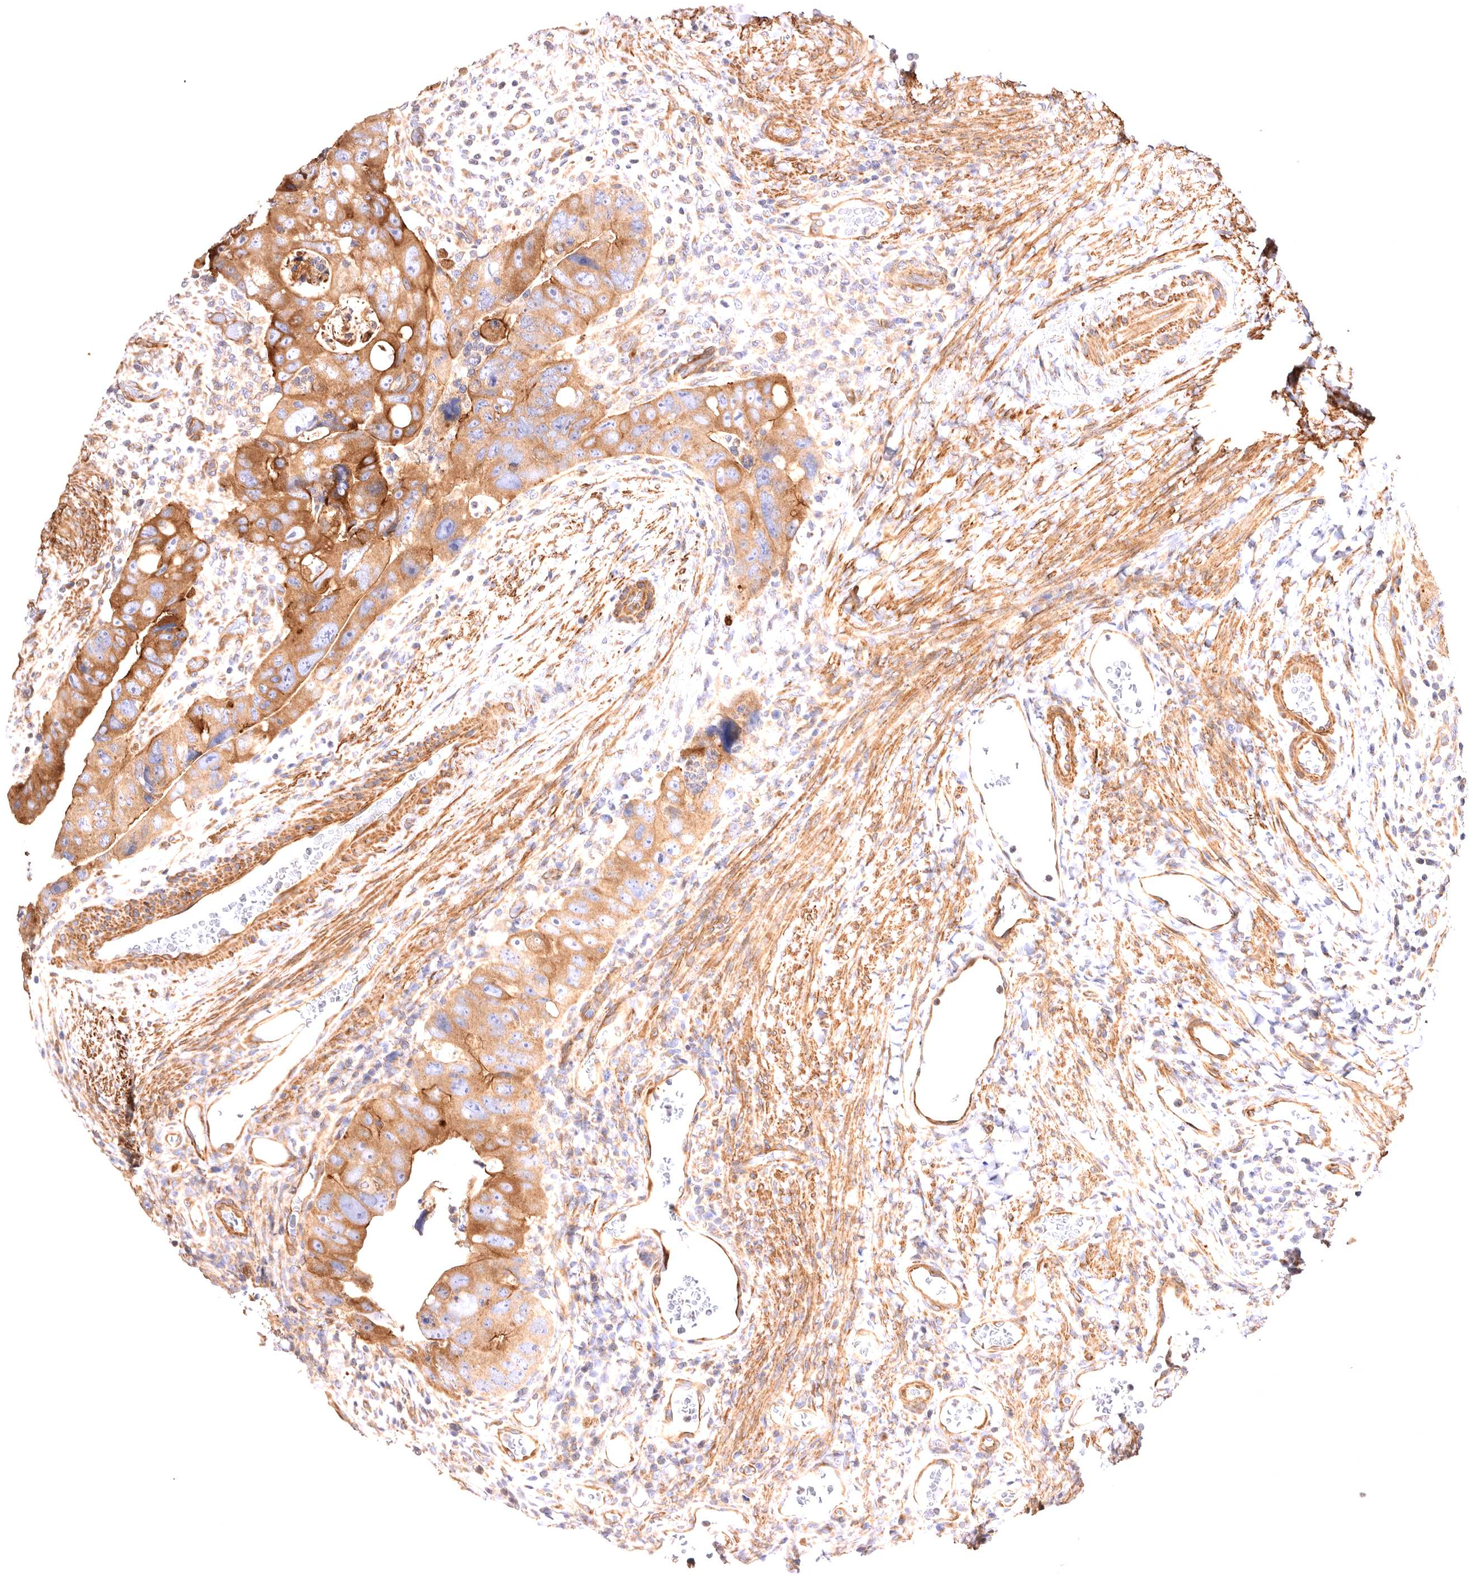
{"staining": {"intensity": "moderate", "quantity": ">75%", "location": "cytoplasmic/membranous"}, "tissue": "colorectal cancer", "cell_type": "Tumor cells", "image_type": "cancer", "snomed": [{"axis": "morphology", "description": "Adenocarcinoma, NOS"}, {"axis": "topography", "description": "Rectum"}], "caption": "Human colorectal cancer stained for a protein (brown) exhibits moderate cytoplasmic/membranous positive expression in approximately >75% of tumor cells.", "gene": "VPS45", "patient": {"sex": "male", "age": 59}}